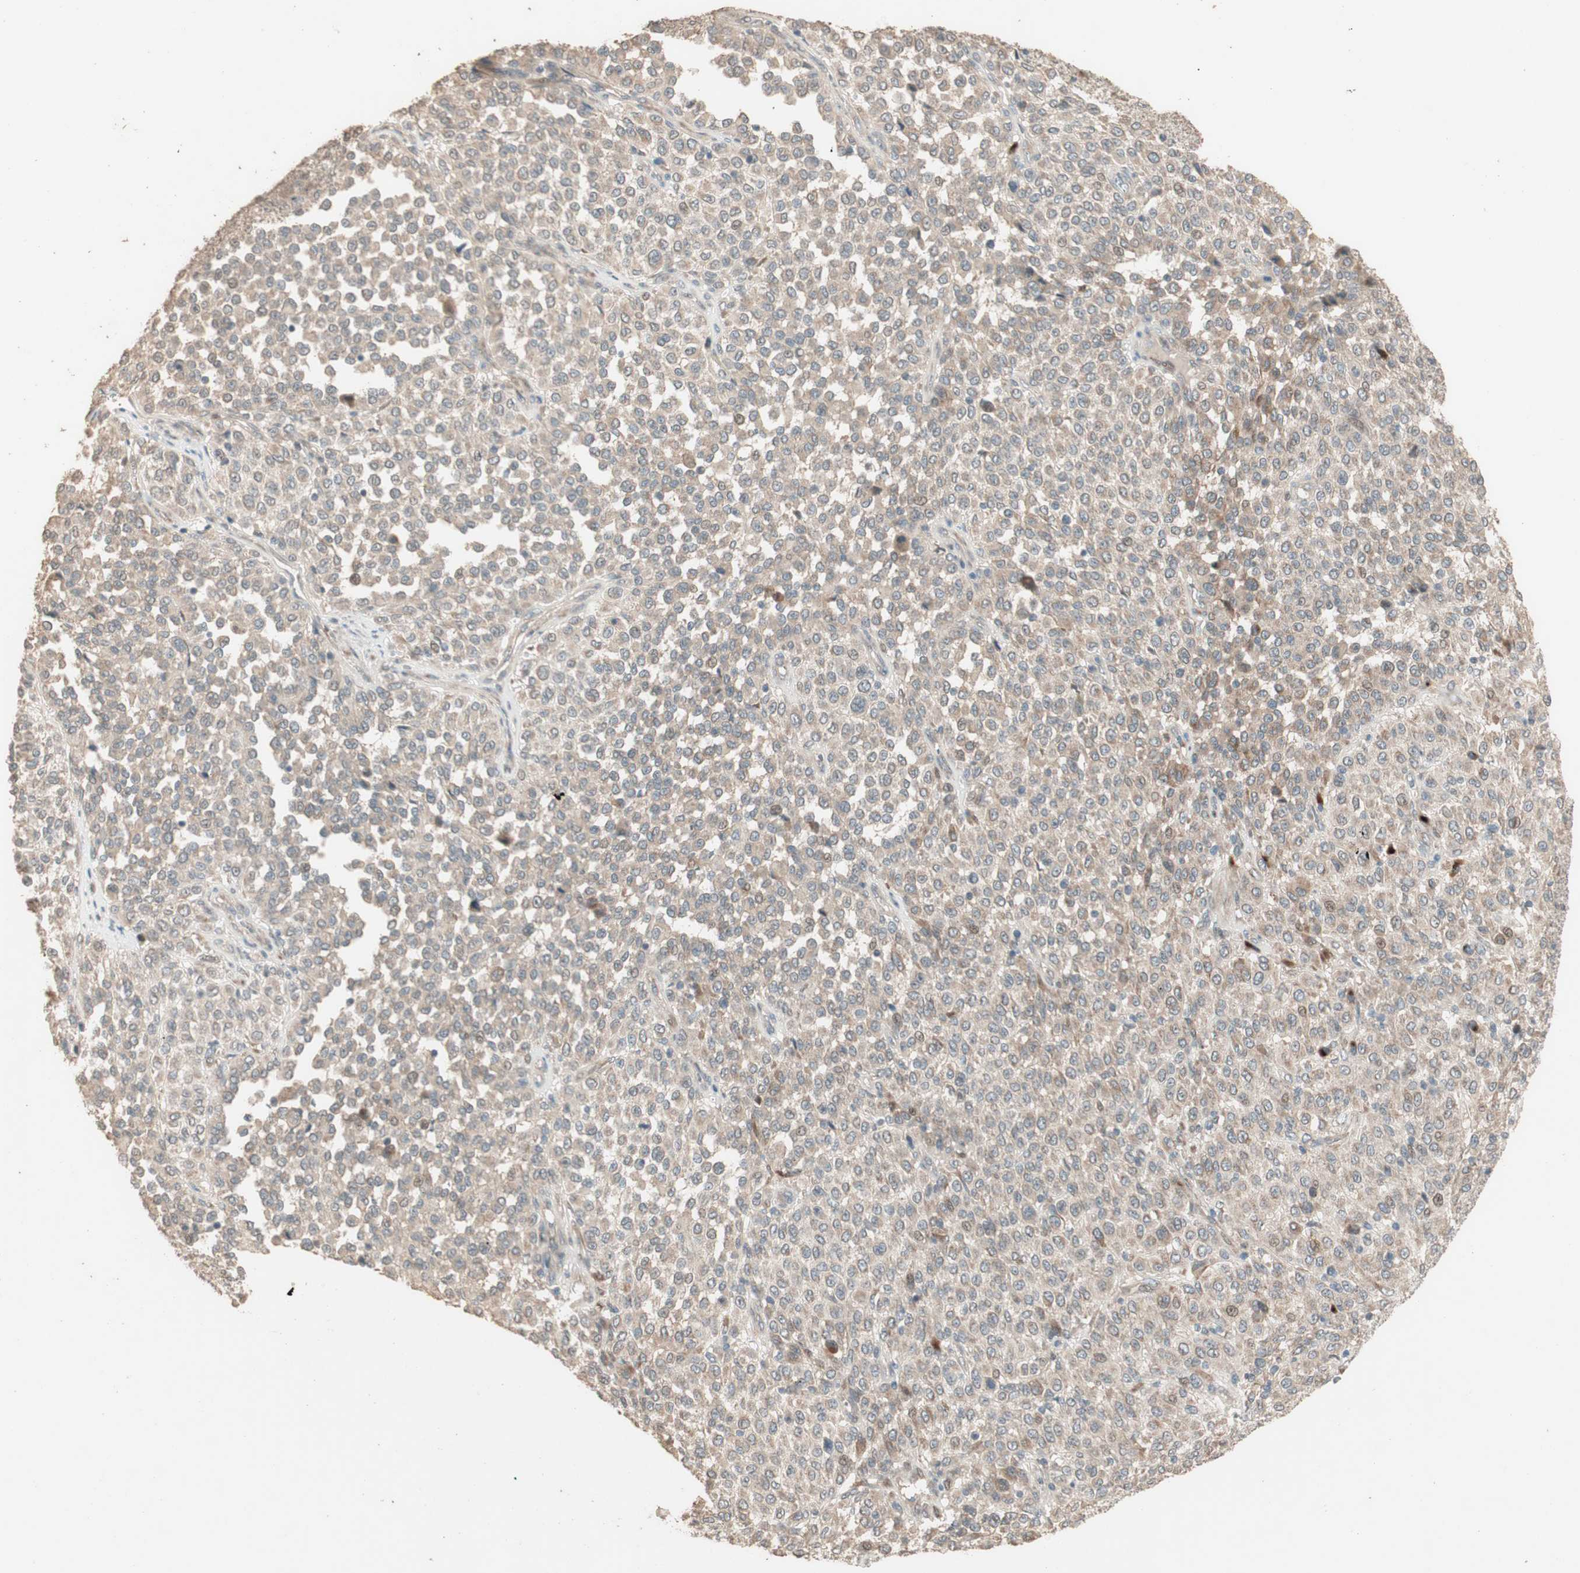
{"staining": {"intensity": "moderate", "quantity": ">75%", "location": "cytoplasmic/membranous"}, "tissue": "melanoma", "cell_type": "Tumor cells", "image_type": "cancer", "snomed": [{"axis": "morphology", "description": "Malignant melanoma, Metastatic site"}, {"axis": "topography", "description": "Pancreas"}], "caption": "This histopathology image exhibits immunohistochemistry staining of malignant melanoma (metastatic site), with medium moderate cytoplasmic/membranous expression in approximately >75% of tumor cells.", "gene": "RARRES1", "patient": {"sex": "female", "age": 30}}